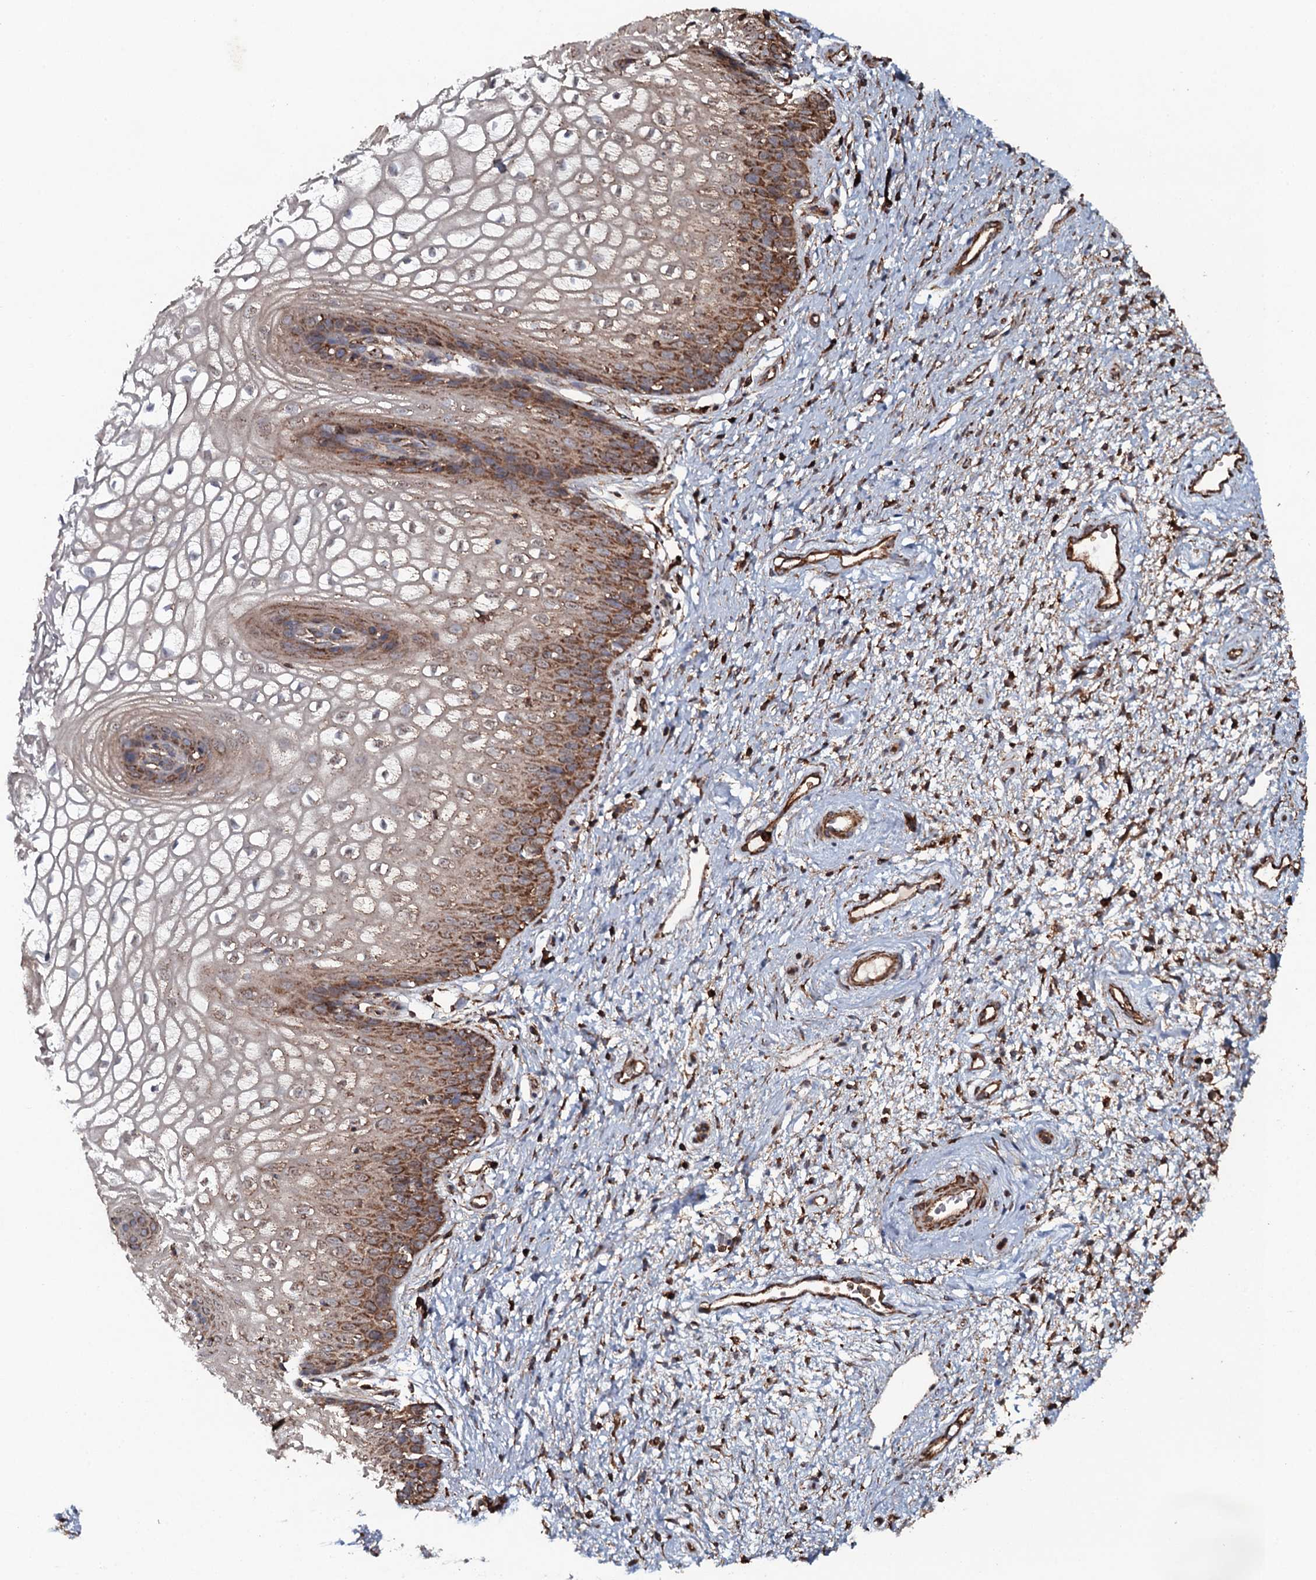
{"staining": {"intensity": "moderate", "quantity": "25%-75%", "location": "cytoplasmic/membranous"}, "tissue": "vagina", "cell_type": "Squamous epithelial cells", "image_type": "normal", "snomed": [{"axis": "morphology", "description": "Normal tissue, NOS"}, {"axis": "topography", "description": "Vagina"}], "caption": "This photomicrograph reveals unremarkable vagina stained with immunohistochemistry (IHC) to label a protein in brown. The cytoplasmic/membranous of squamous epithelial cells show moderate positivity for the protein. Nuclei are counter-stained blue.", "gene": "VWA8", "patient": {"sex": "female", "age": 34}}